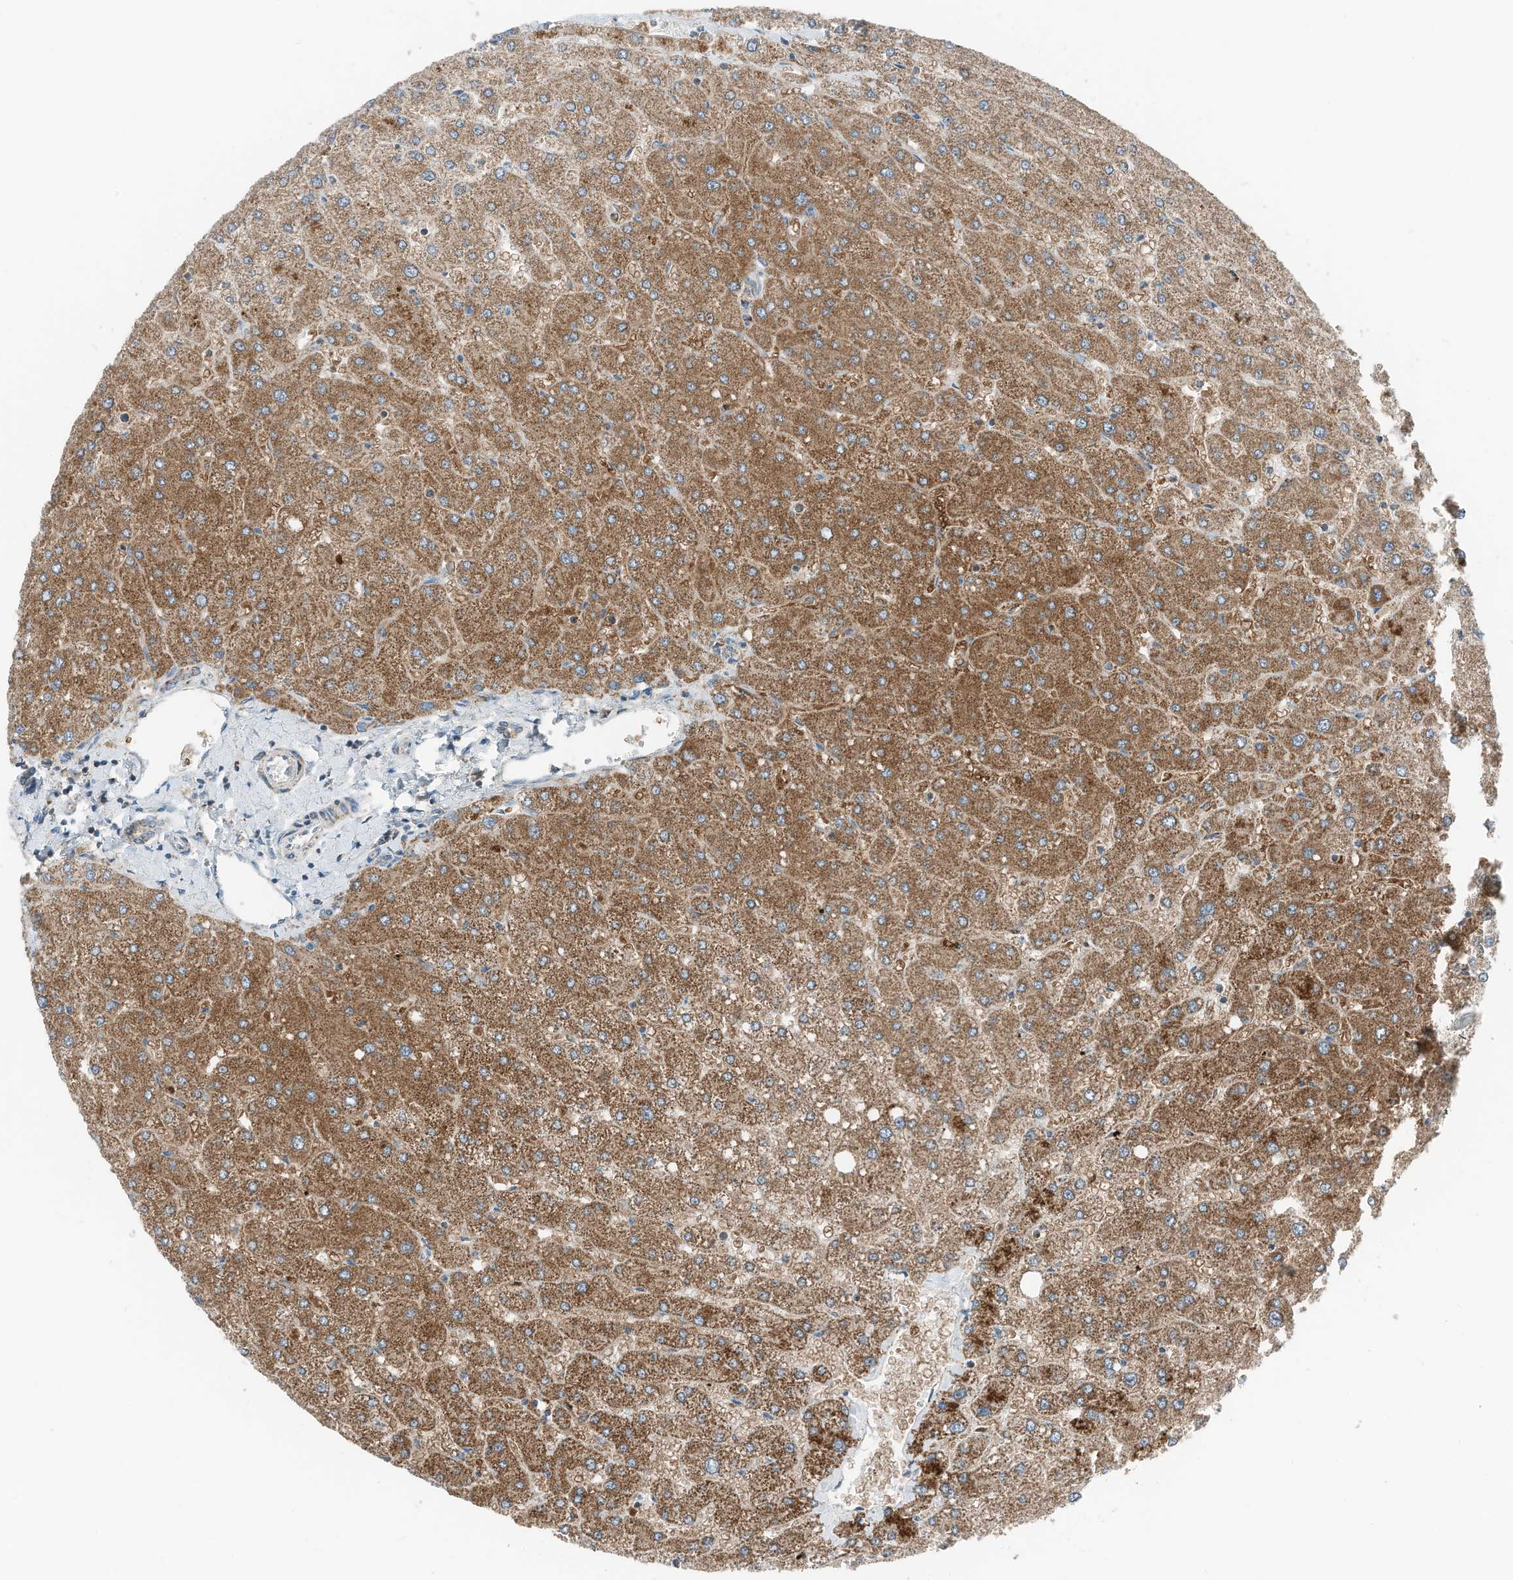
{"staining": {"intensity": "weak", "quantity": "25%-75%", "location": "cytoplasmic/membranous"}, "tissue": "liver", "cell_type": "Cholangiocytes", "image_type": "normal", "snomed": [{"axis": "morphology", "description": "Normal tissue, NOS"}, {"axis": "topography", "description": "Liver"}], "caption": "Protein staining shows weak cytoplasmic/membranous staining in approximately 25%-75% of cholangiocytes in unremarkable liver. Immunohistochemistry (ihc) stains the protein in brown and the nuclei are stained blue.", "gene": "RMND1", "patient": {"sex": "male", "age": 55}}